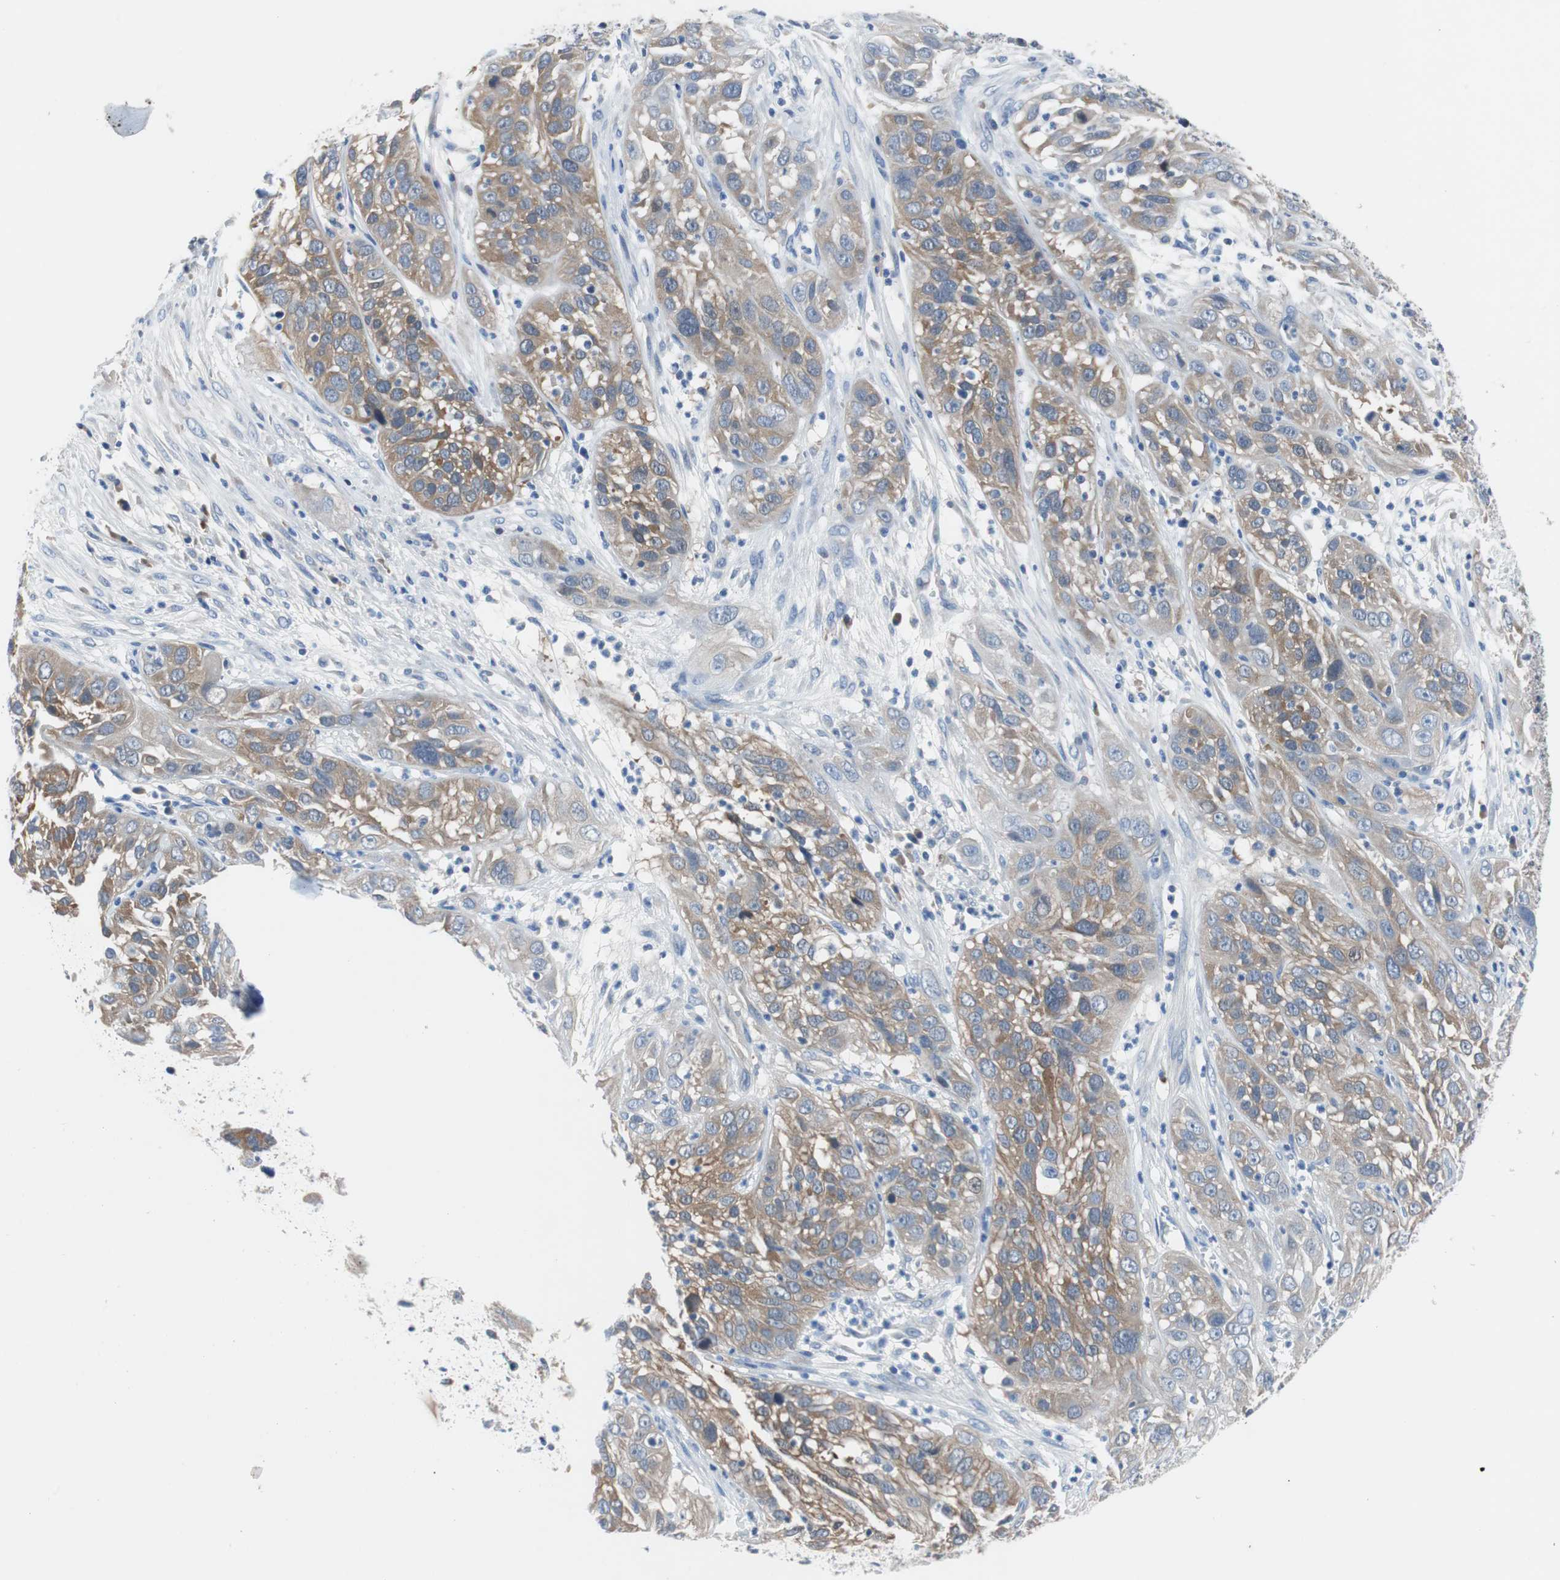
{"staining": {"intensity": "weak", "quantity": ">75%", "location": "cytoplasmic/membranous"}, "tissue": "cervical cancer", "cell_type": "Tumor cells", "image_type": "cancer", "snomed": [{"axis": "morphology", "description": "Squamous cell carcinoma, NOS"}, {"axis": "topography", "description": "Cervix"}], "caption": "High-power microscopy captured an immunohistochemistry photomicrograph of cervical cancer (squamous cell carcinoma), revealing weak cytoplasmic/membranous positivity in approximately >75% of tumor cells.", "gene": "EEF2K", "patient": {"sex": "female", "age": 32}}